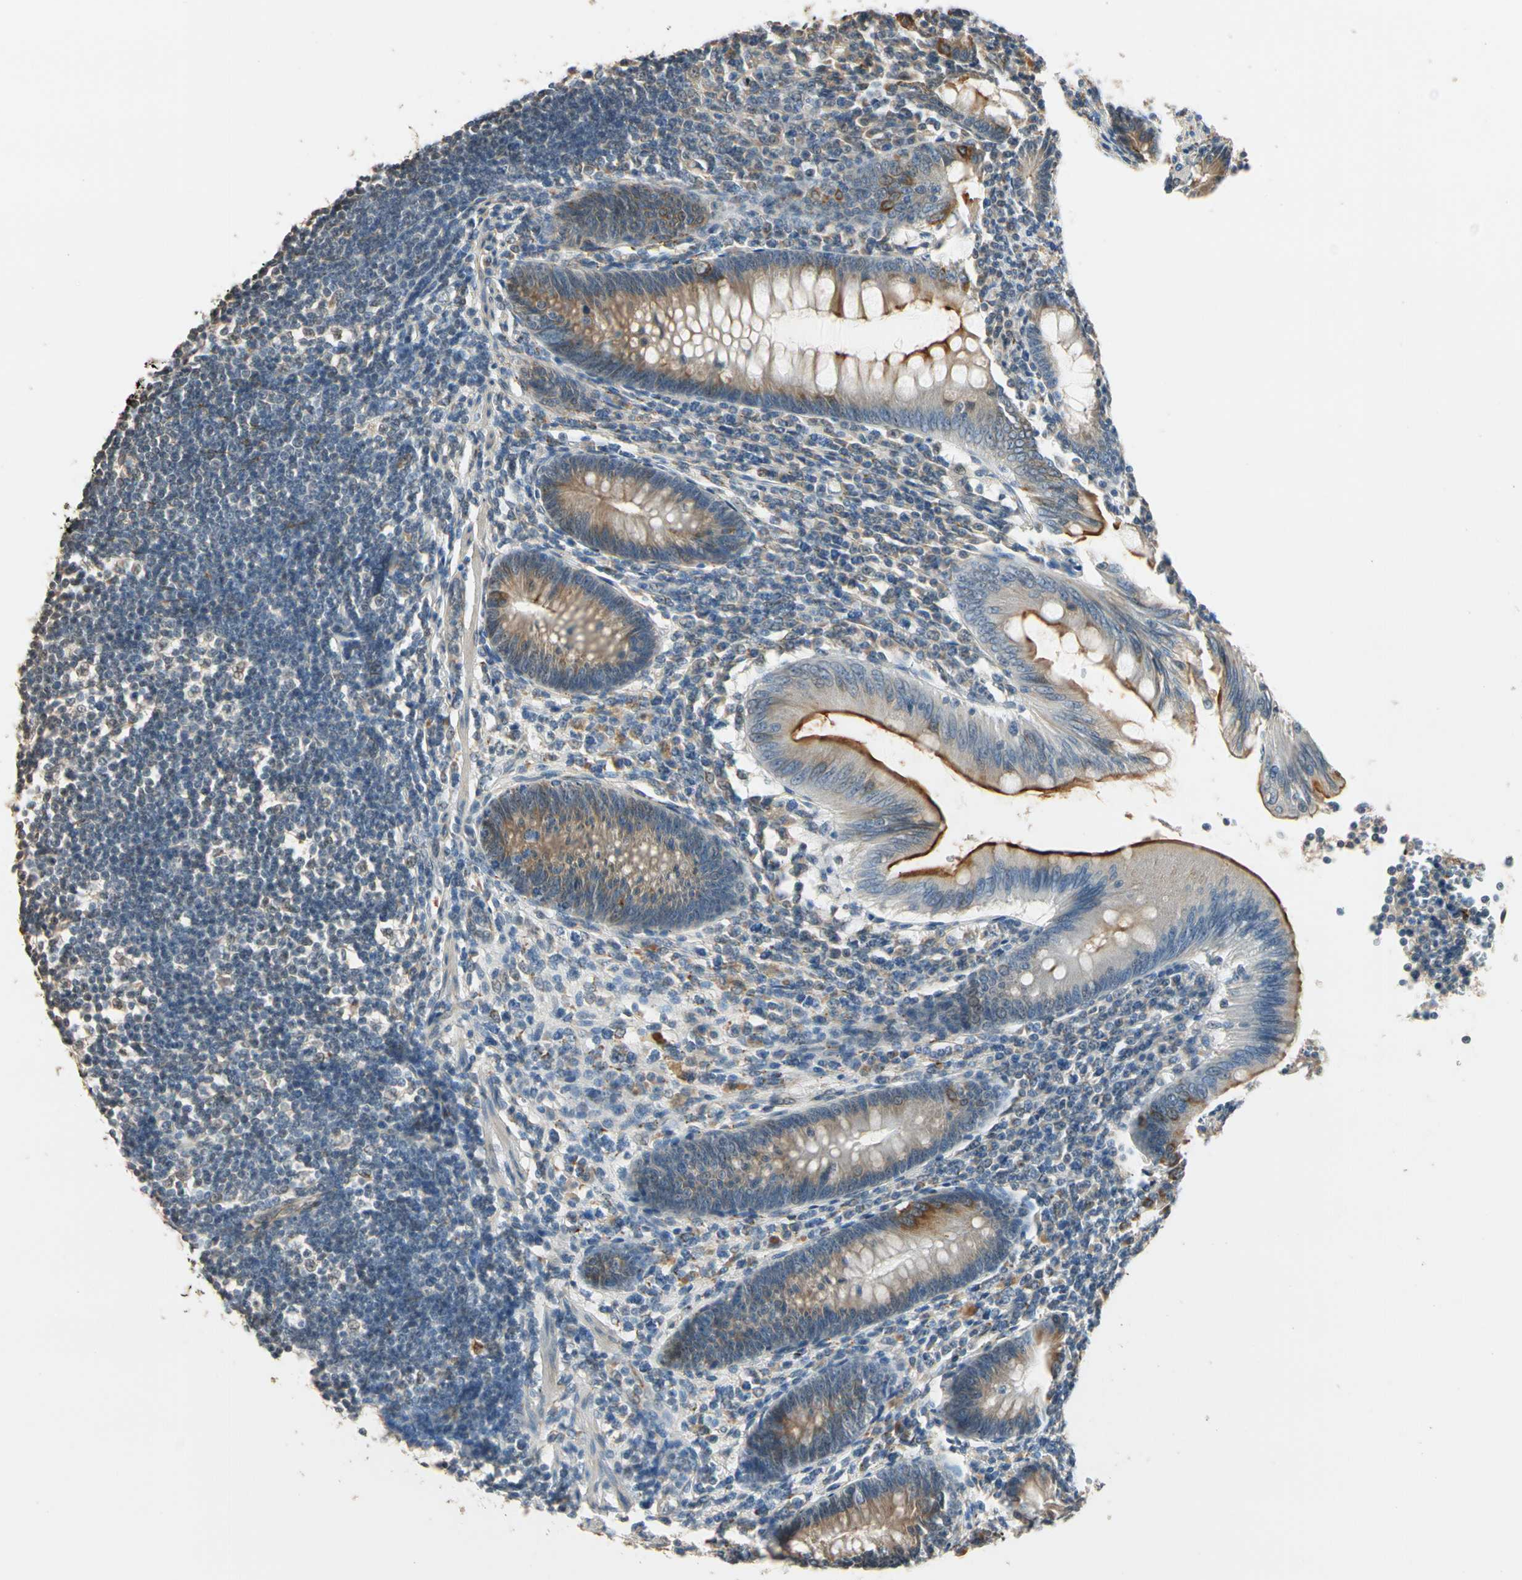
{"staining": {"intensity": "strong", "quantity": ">75%", "location": "cytoplasmic/membranous"}, "tissue": "appendix", "cell_type": "Glandular cells", "image_type": "normal", "snomed": [{"axis": "morphology", "description": "Normal tissue, NOS"}, {"axis": "morphology", "description": "Inflammation, NOS"}, {"axis": "topography", "description": "Appendix"}], "caption": "Unremarkable appendix demonstrates strong cytoplasmic/membranous positivity in about >75% of glandular cells, visualized by immunohistochemistry.", "gene": "TASOR", "patient": {"sex": "male", "age": 46}}